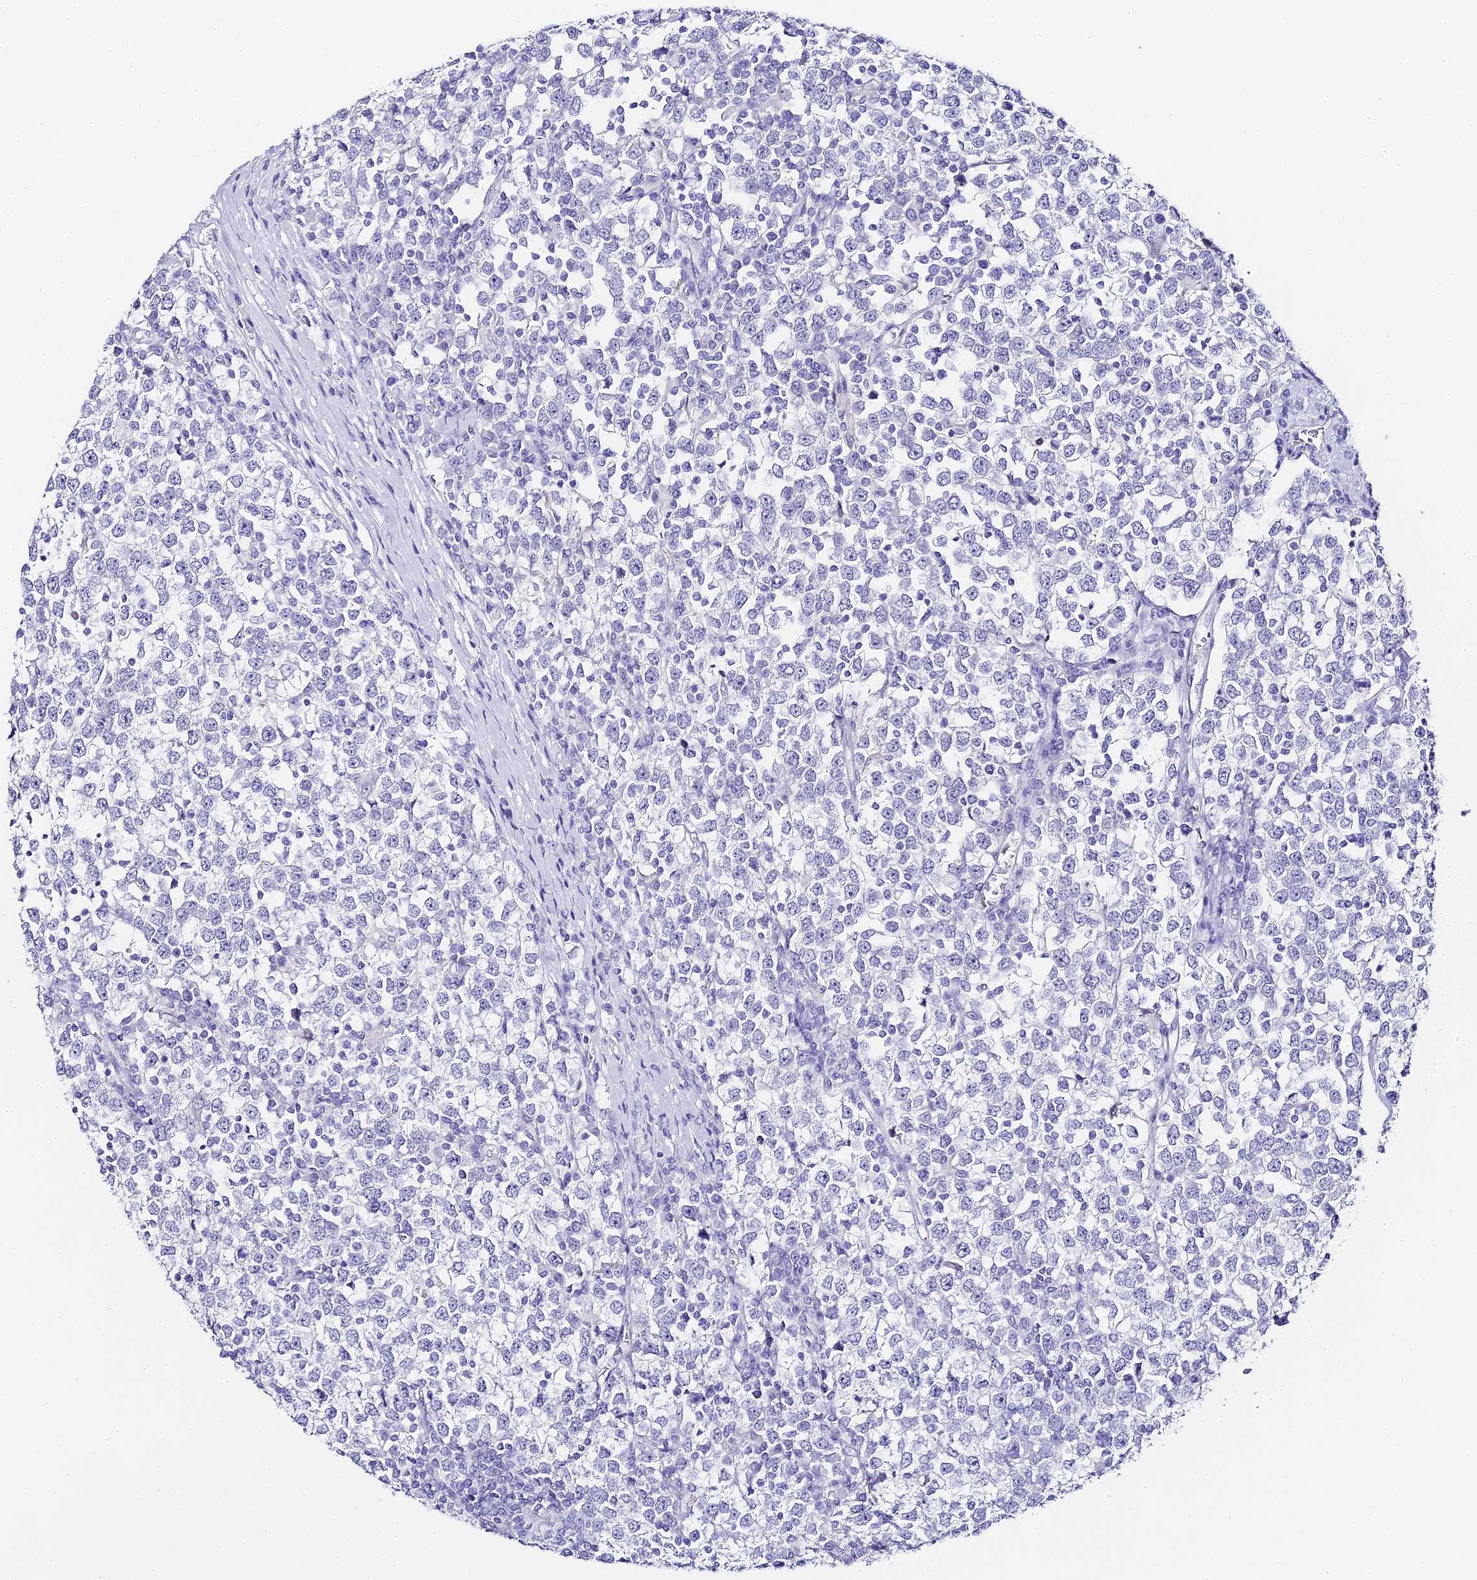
{"staining": {"intensity": "negative", "quantity": "none", "location": "none"}, "tissue": "testis cancer", "cell_type": "Tumor cells", "image_type": "cancer", "snomed": [{"axis": "morphology", "description": "Seminoma, NOS"}, {"axis": "topography", "description": "Testis"}], "caption": "Micrograph shows no protein positivity in tumor cells of seminoma (testis) tissue. (Brightfield microscopy of DAB IHC at high magnification).", "gene": "ABHD14A-ACY1", "patient": {"sex": "male", "age": 65}}